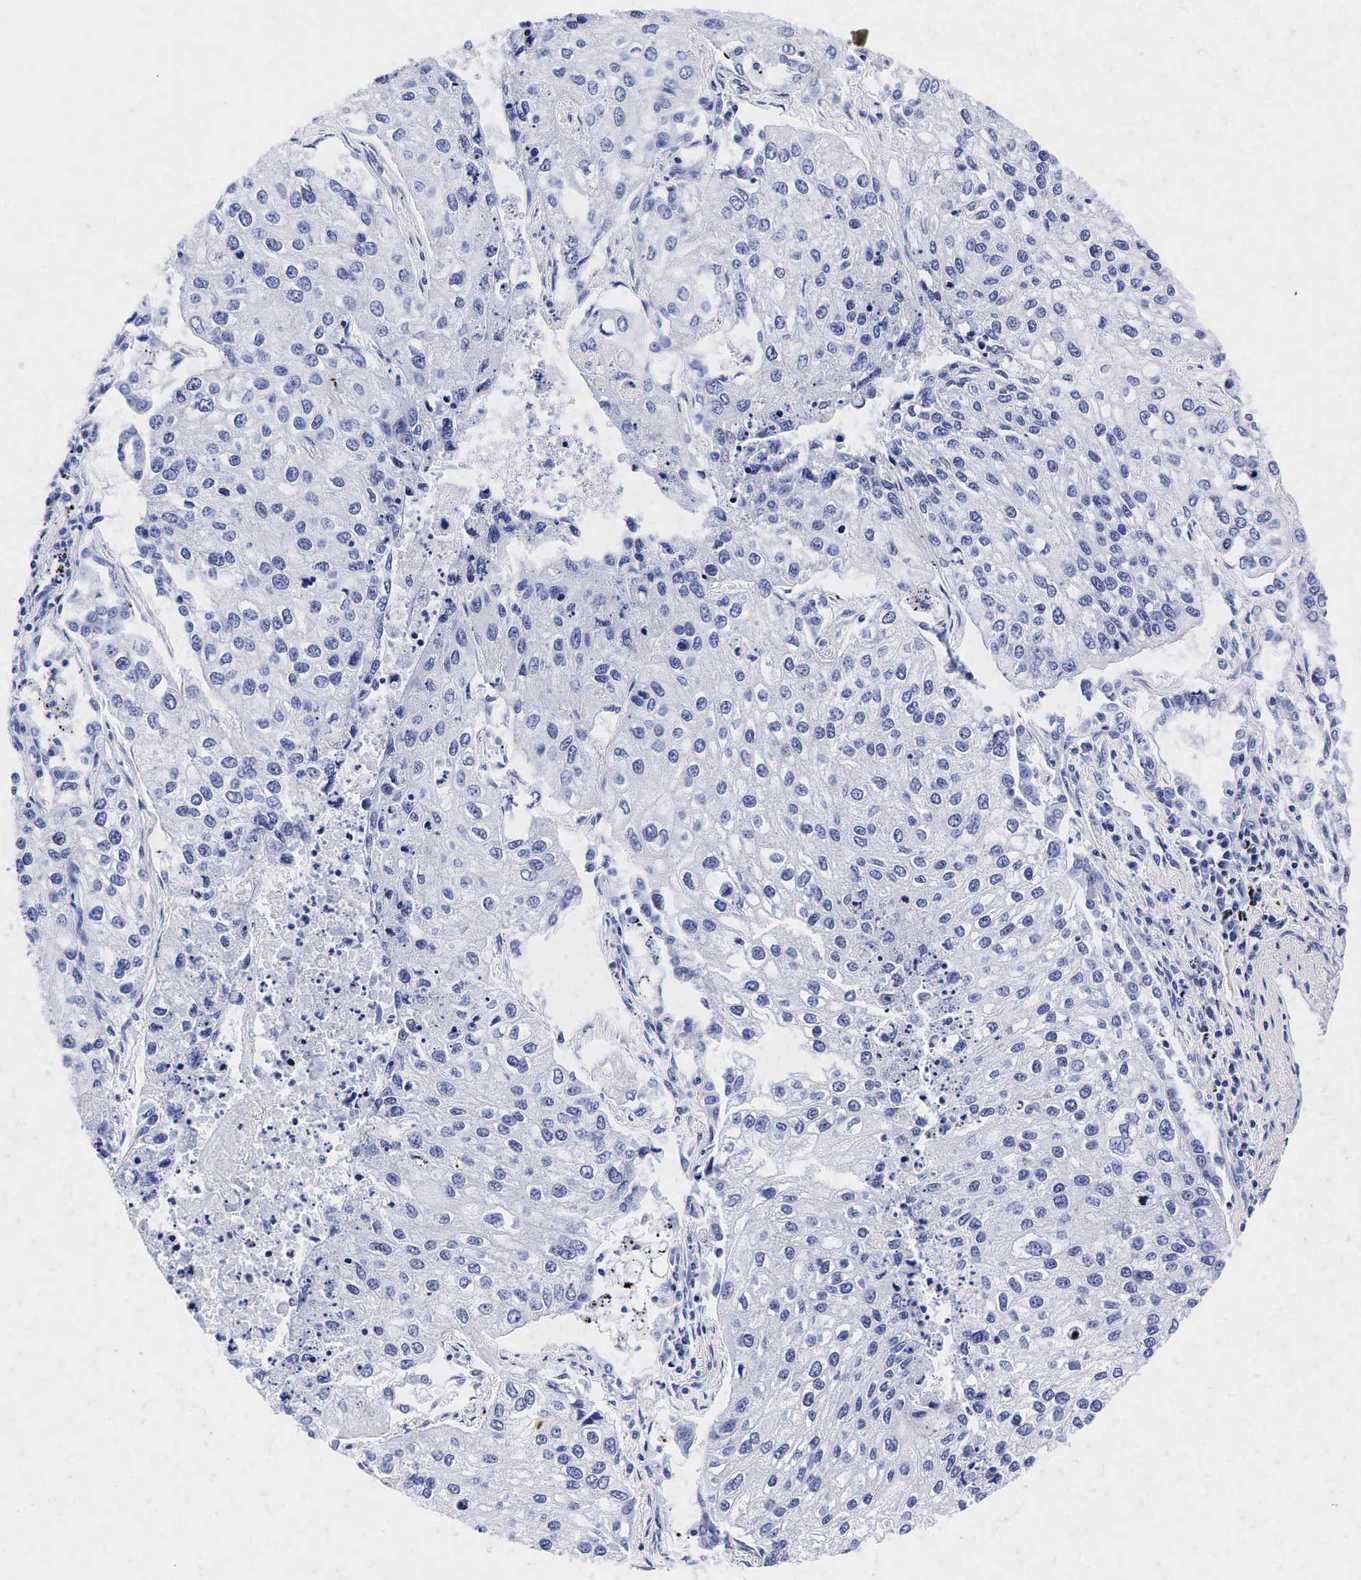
{"staining": {"intensity": "negative", "quantity": "none", "location": "none"}, "tissue": "lung cancer", "cell_type": "Tumor cells", "image_type": "cancer", "snomed": [{"axis": "morphology", "description": "Squamous cell carcinoma, NOS"}, {"axis": "topography", "description": "Lung"}], "caption": "Tumor cells show no significant protein expression in lung cancer (squamous cell carcinoma).", "gene": "TG", "patient": {"sex": "male", "age": 75}}